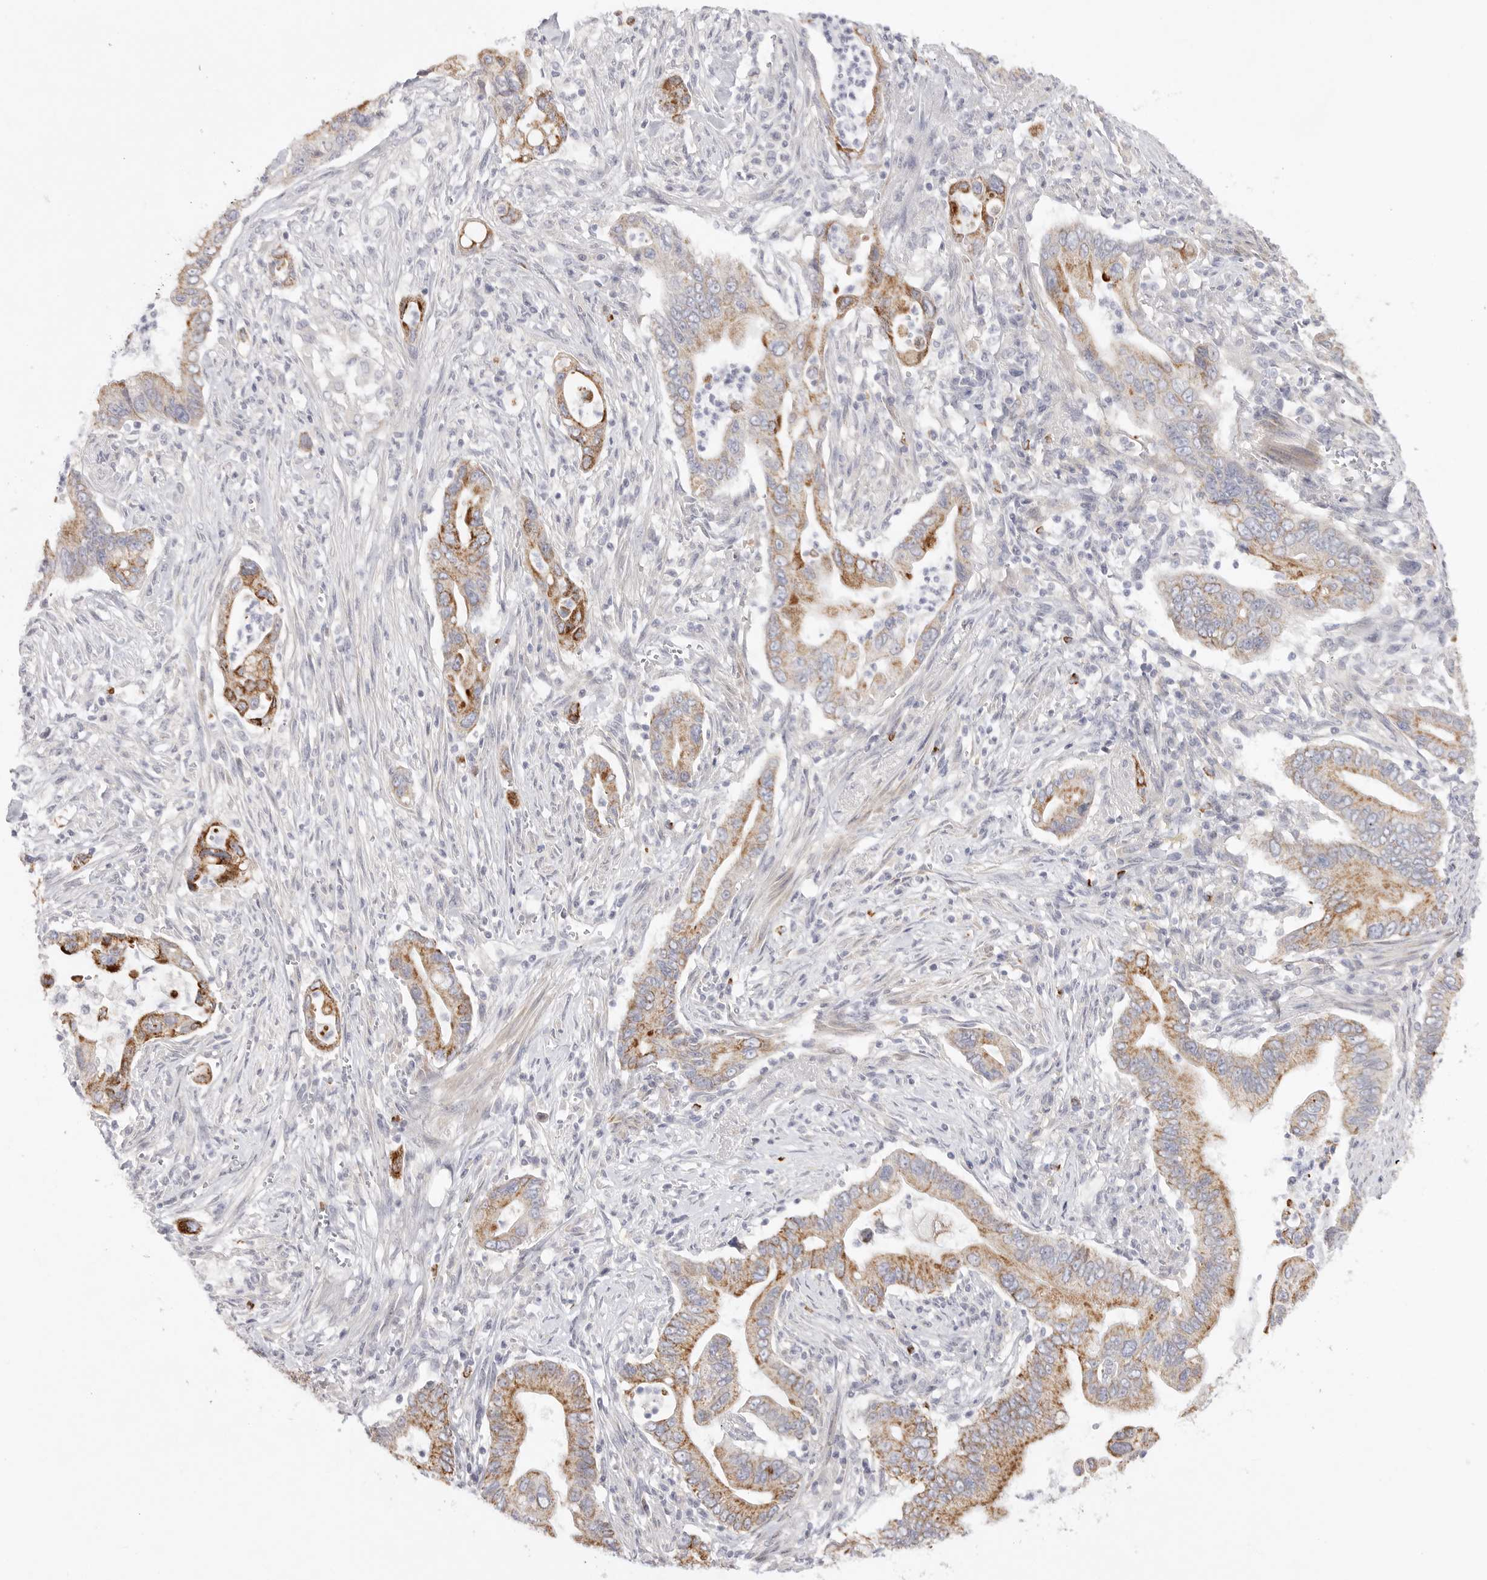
{"staining": {"intensity": "moderate", "quantity": ">75%", "location": "cytoplasmic/membranous"}, "tissue": "pancreatic cancer", "cell_type": "Tumor cells", "image_type": "cancer", "snomed": [{"axis": "morphology", "description": "Adenocarcinoma, NOS"}, {"axis": "topography", "description": "Pancreas"}], "caption": "Immunohistochemistry (DAB (3,3'-diaminobenzidine)) staining of human pancreatic cancer (adenocarcinoma) exhibits moderate cytoplasmic/membranous protein staining in about >75% of tumor cells. (DAB IHC, brown staining for protein, blue staining for nuclei).", "gene": "ELP3", "patient": {"sex": "male", "age": 78}}